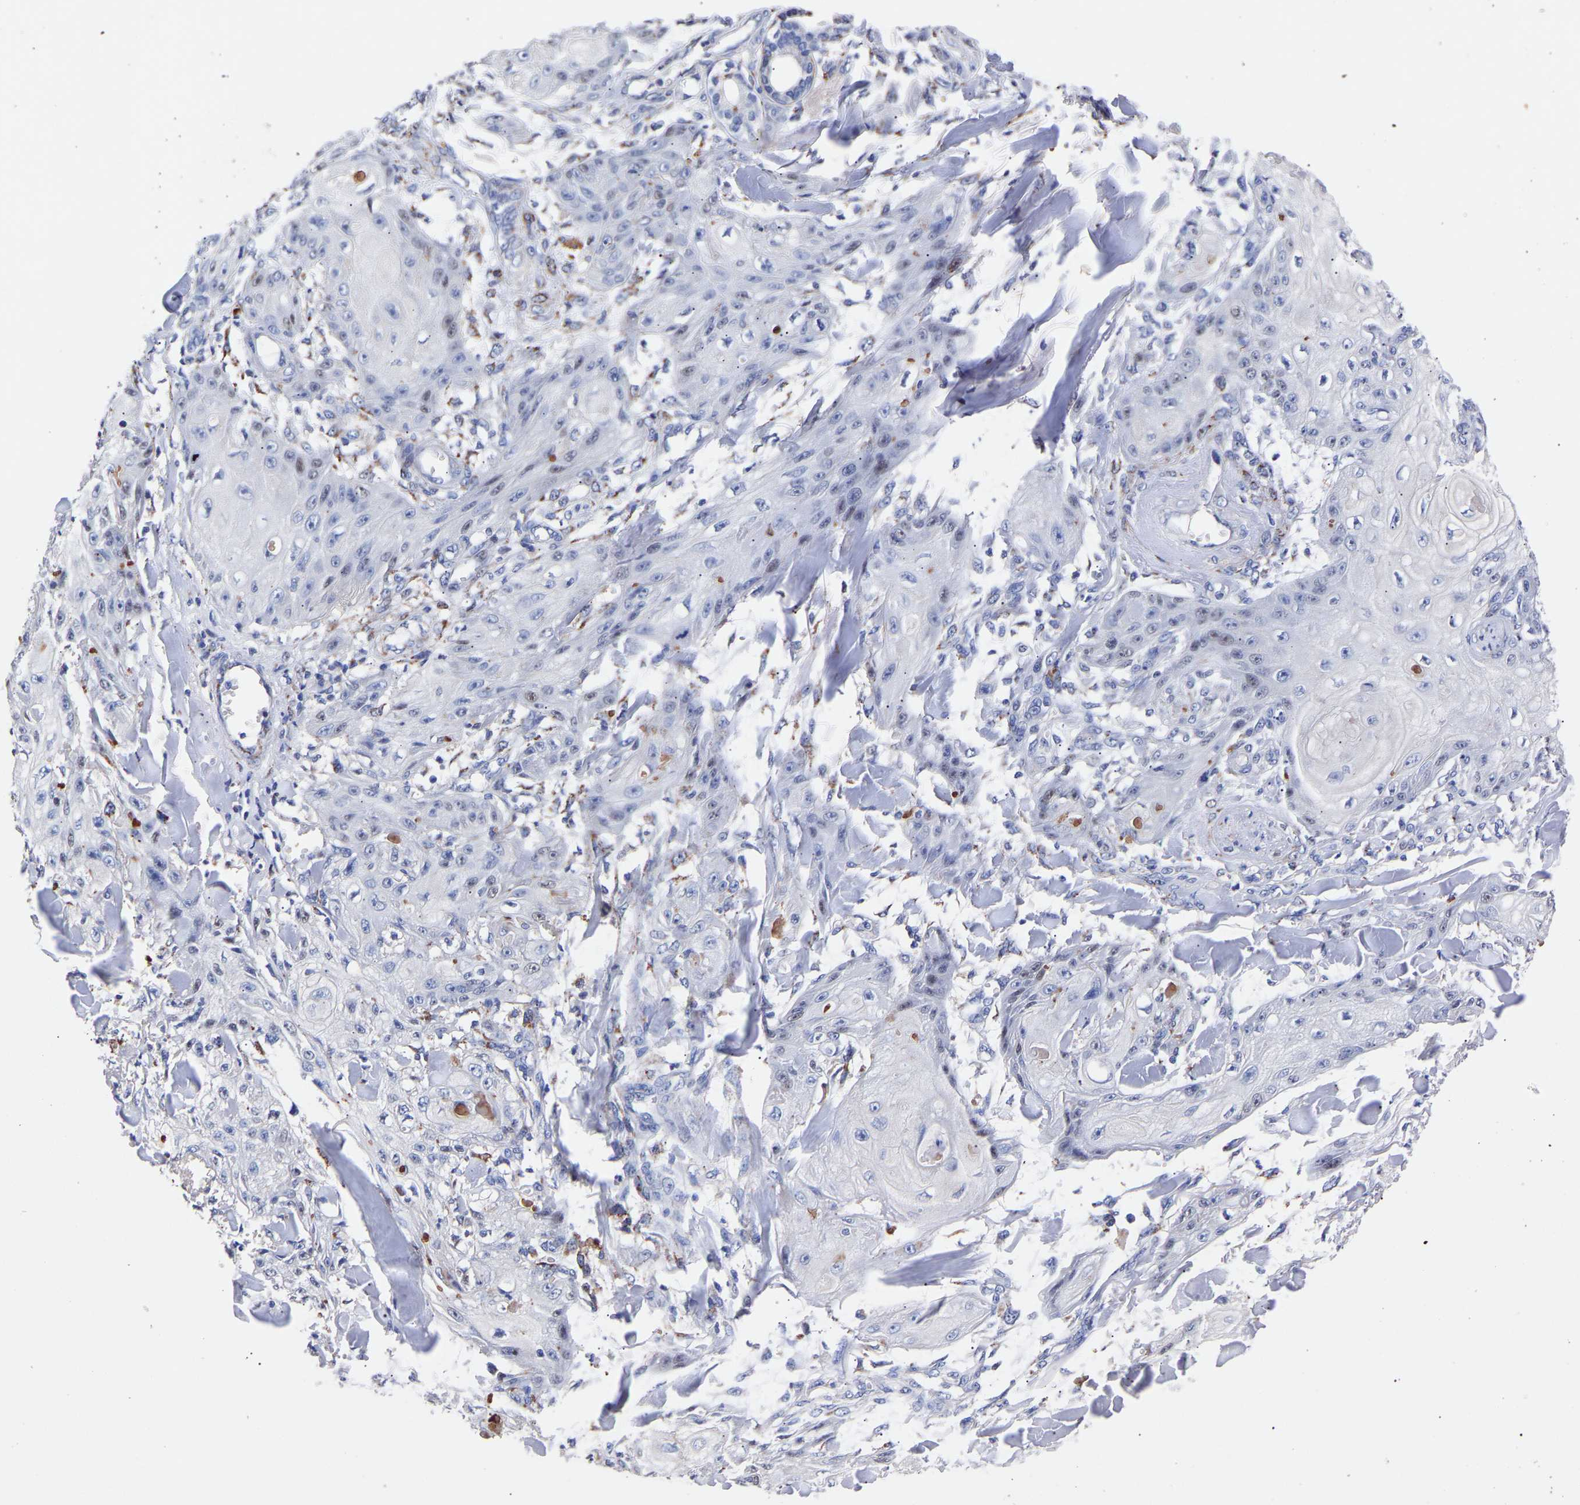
{"staining": {"intensity": "negative", "quantity": "none", "location": "none"}, "tissue": "skin cancer", "cell_type": "Tumor cells", "image_type": "cancer", "snomed": [{"axis": "morphology", "description": "Squamous cell carcinoma, NOS"}, {"axis": "topography", "description": "Skin"}], "caption": "This is an immunohistochemistry (IHC) image of human squamous cell carcinoma (skin). There is no positivity in tumor cells.", "gene": "SEM1", "patient": {"sex": "male", "age": 74}}